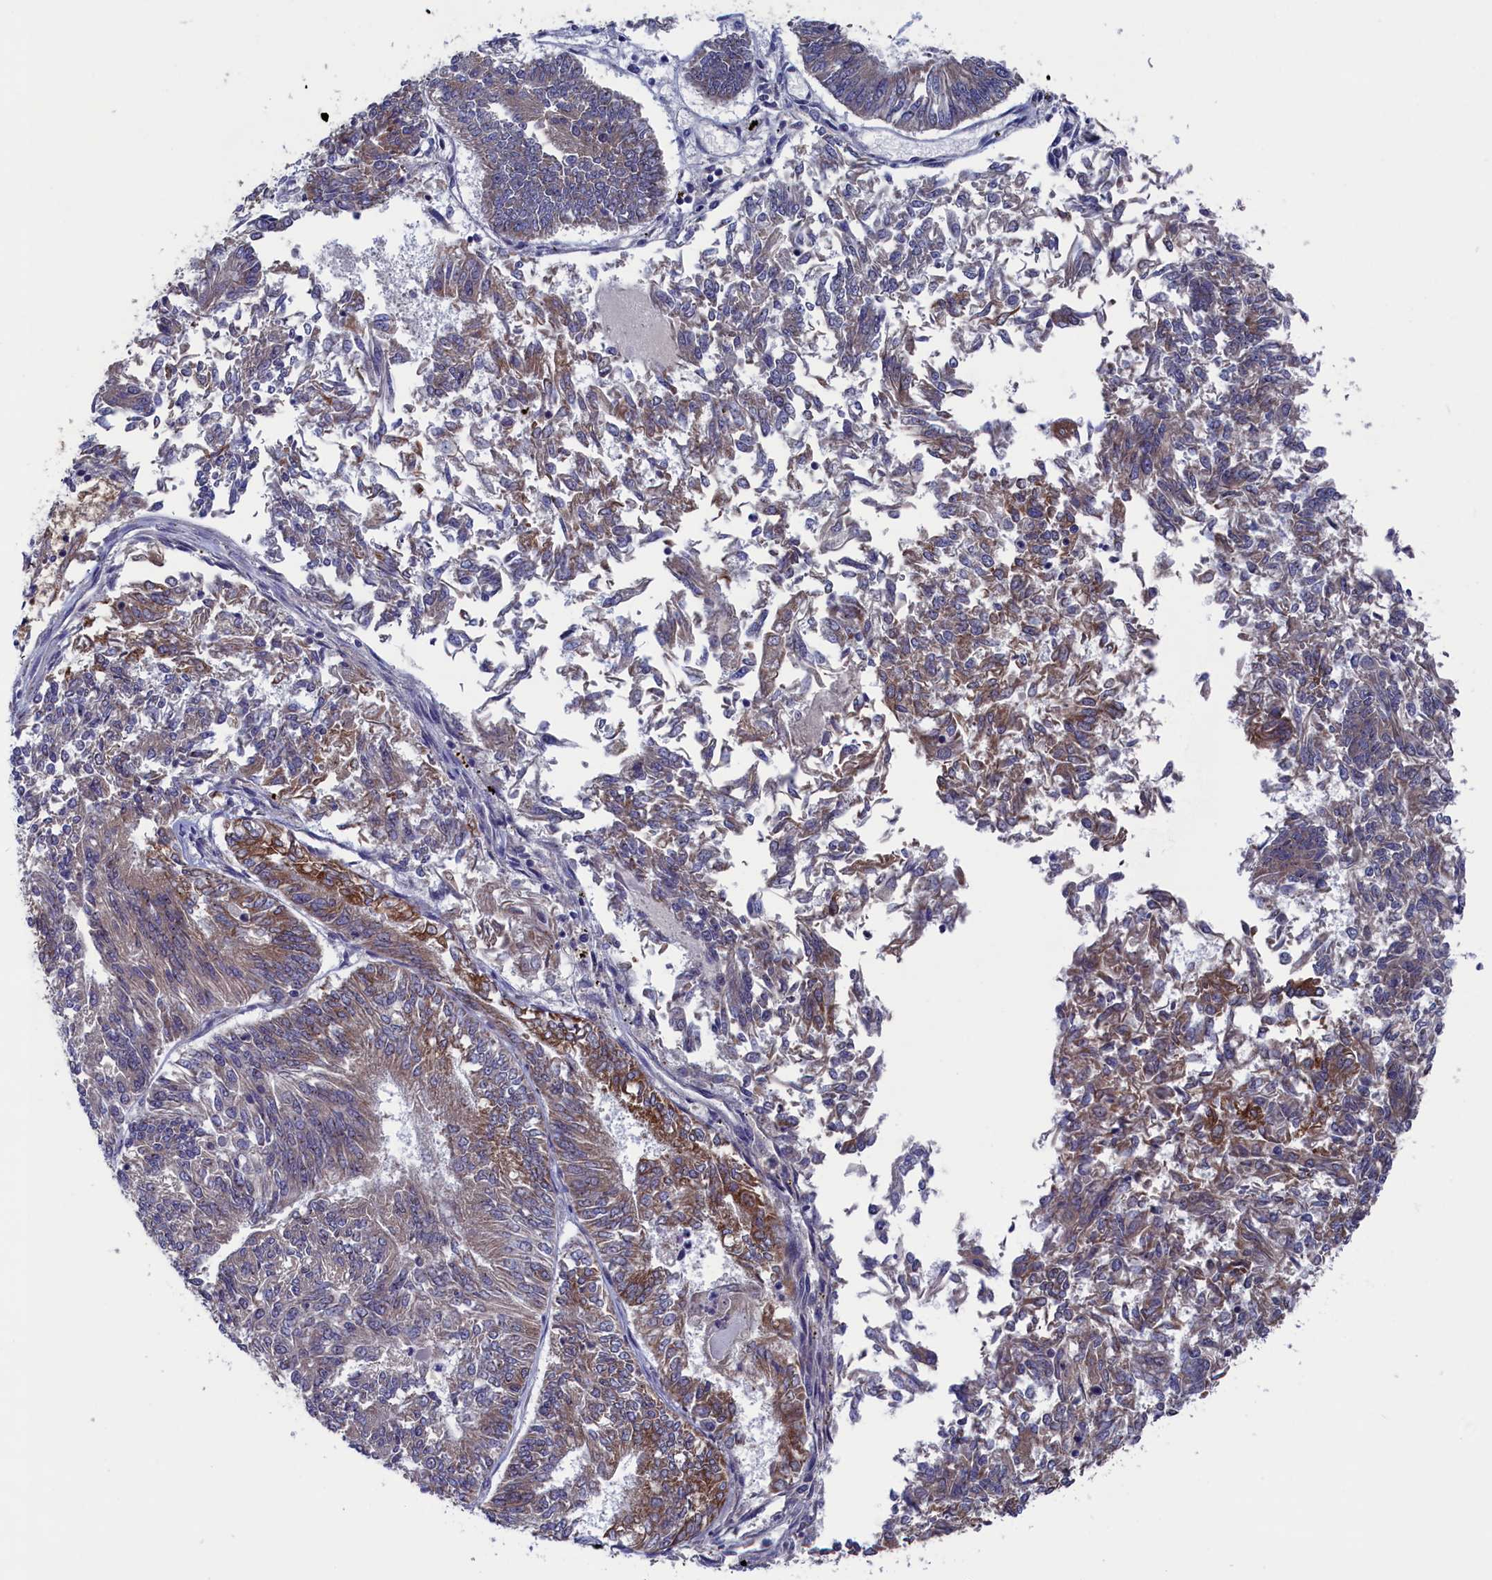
{"staining": {"intensity": "moderate", "quantity": "25%-75%", "location": "cytoplasmic/membranous"}, "tissue": "endometrial cancer", "cell_type": "Tumor cells", "image_type": "cancer", "snomed": [{"axis": "morphology", "description": "Adenocarcinoma, NOS"}, {"axis": "topography", "description": "Endometrium"}], "caption": "A histopathology image showing moderate cytoplasmic/membranous expression in approximately 25%-75% of tumor cells in adenocarcinoma (endometrial), as visualized by brown immunohistochemical staining.", "gene": "SPATA13", "patient": {"sex": "female", "age": 58}}